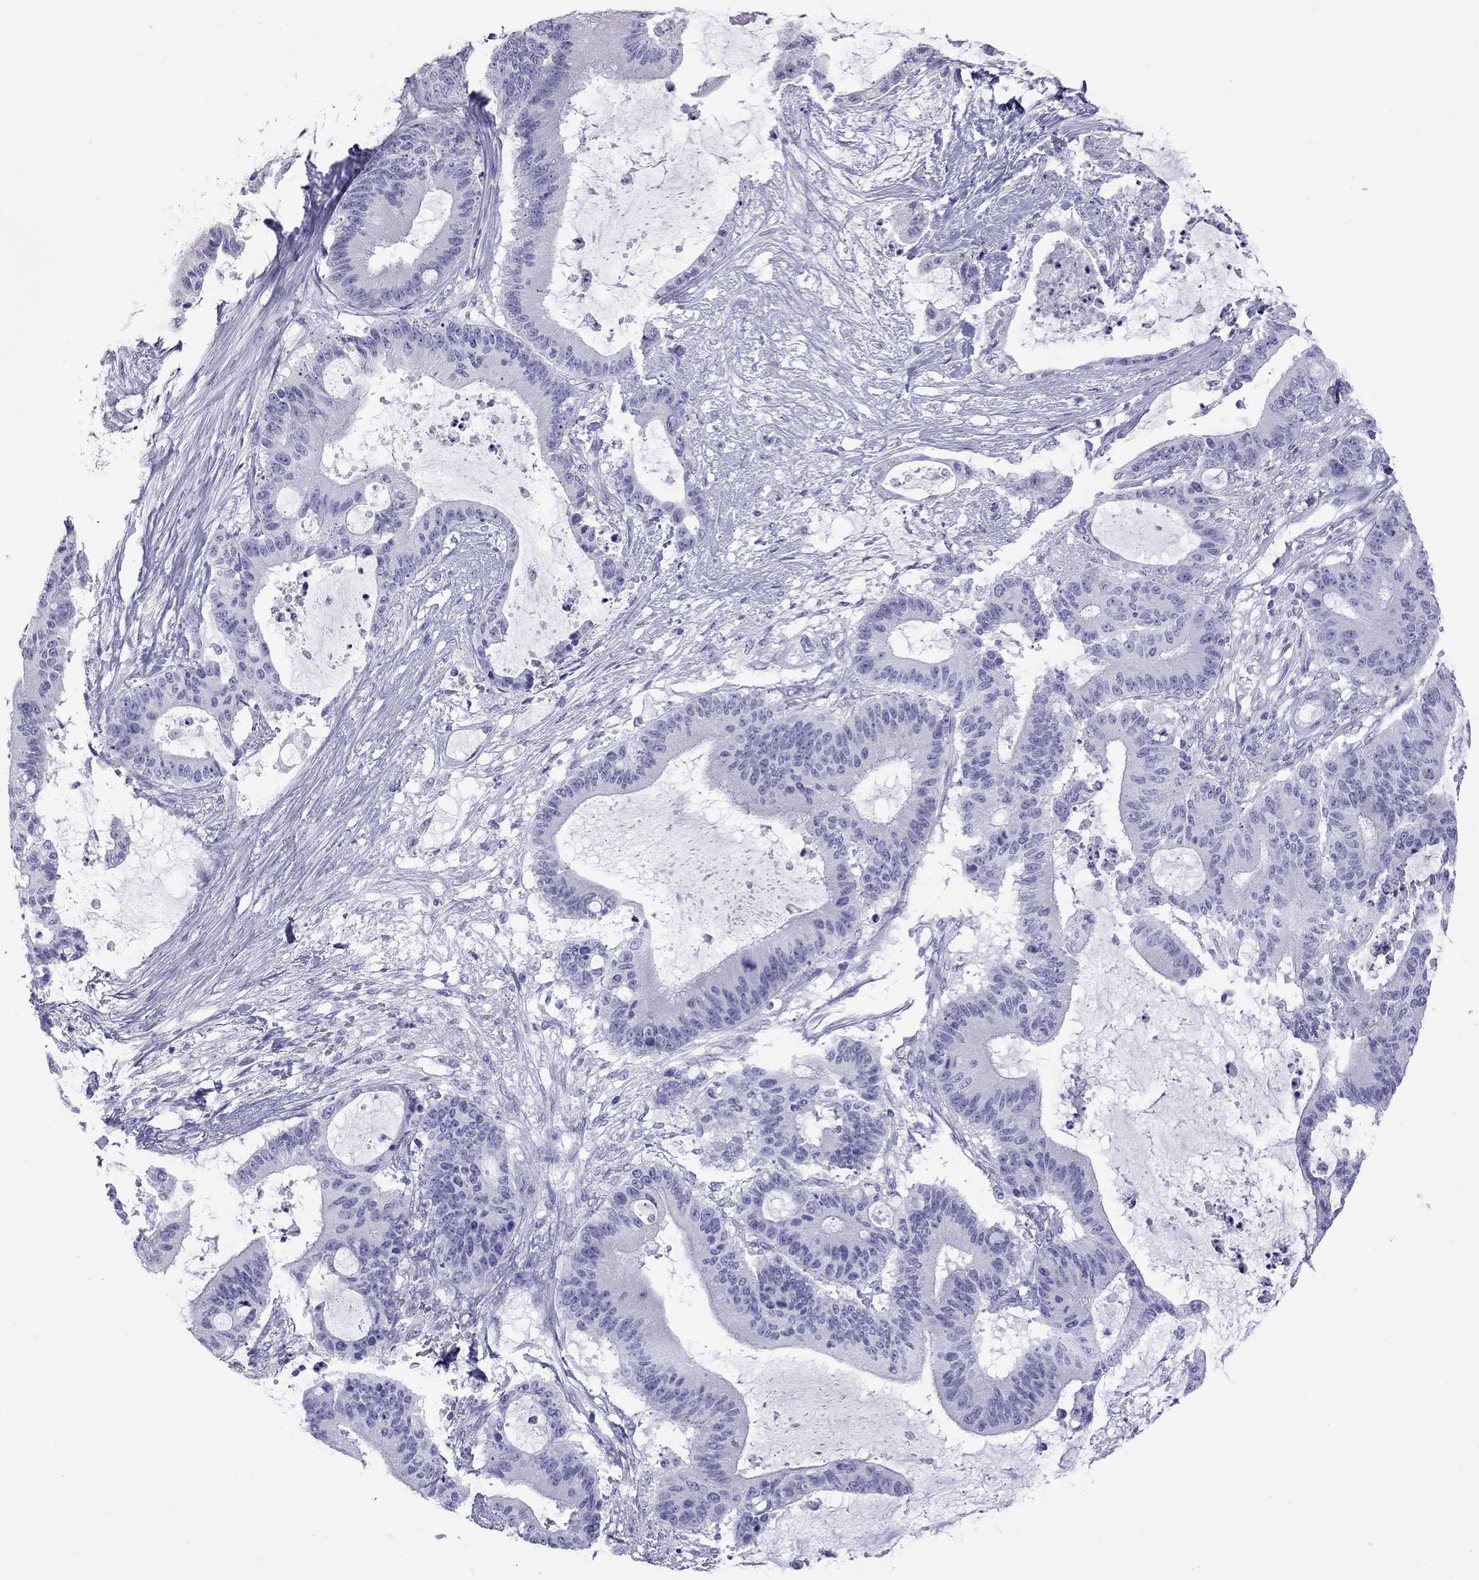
{"staining": {"intensity": "negative", "quantity": "none", "location": "none"}, "tissue": "liver cancer", "cell_type": "Tumor cells", "image_type": "cancer", "snomed": [{"axis": "morphology", "description": "Normal tissue, NOS"}, {"axis": "morphology", "description": "Cholangiocarcinoma"}, {"axis": "topography", "description": "Liver"}, {"axis": "topography", "description": "Peripheral nerve tissue"}], "caption": "Tumor cells are negative for protein expression in human cholangiocarcinoma (liver). The staining was performed using DAB (3,3'-diaminobenzidine) to visualize the protein expression in brown, while the nuclei were stained in blue with hematoxylin (Magnification: 20x).", "gene": "STAG3", "patient": {"sex": "female", "age": 73}}